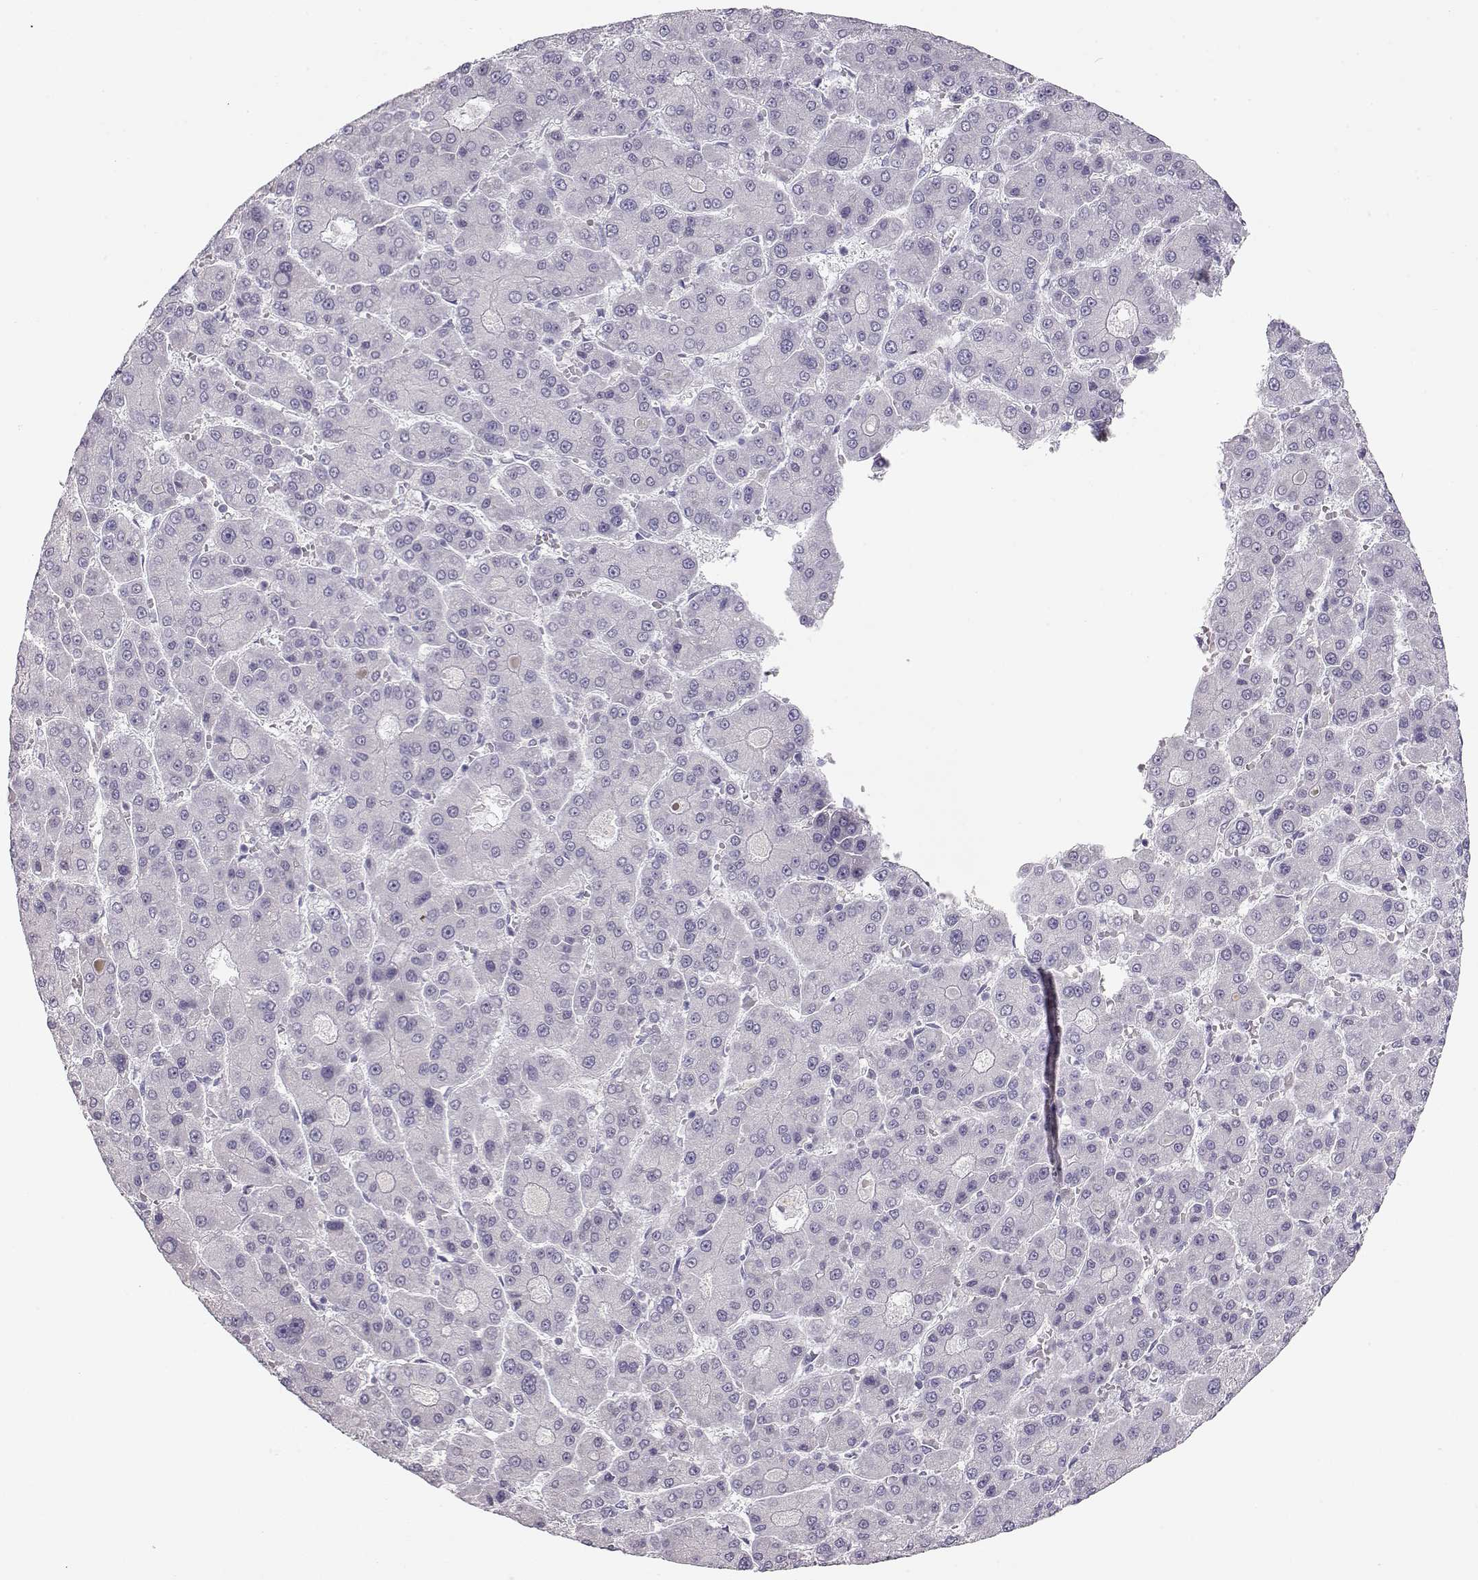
{"staining": {"intensity": "negative", "quantity": "none", "location": "none"}, "tissue": "liver cancer", "cell_type": "Tumor cells", "image_type": "cancer", "snomed": [{"axis": "morphology", "description": "Carcinoma, Hepatocellular, NOS"}, {"axis": "topography", "description": "Liver"}], "caption": "There is no significant expression in tumor cells of hepatocellular carcinoma (liver). (DAB IHC, high magnification).", "gene": "IMPG1", "patient": {"sex": "male", "age": 70}}